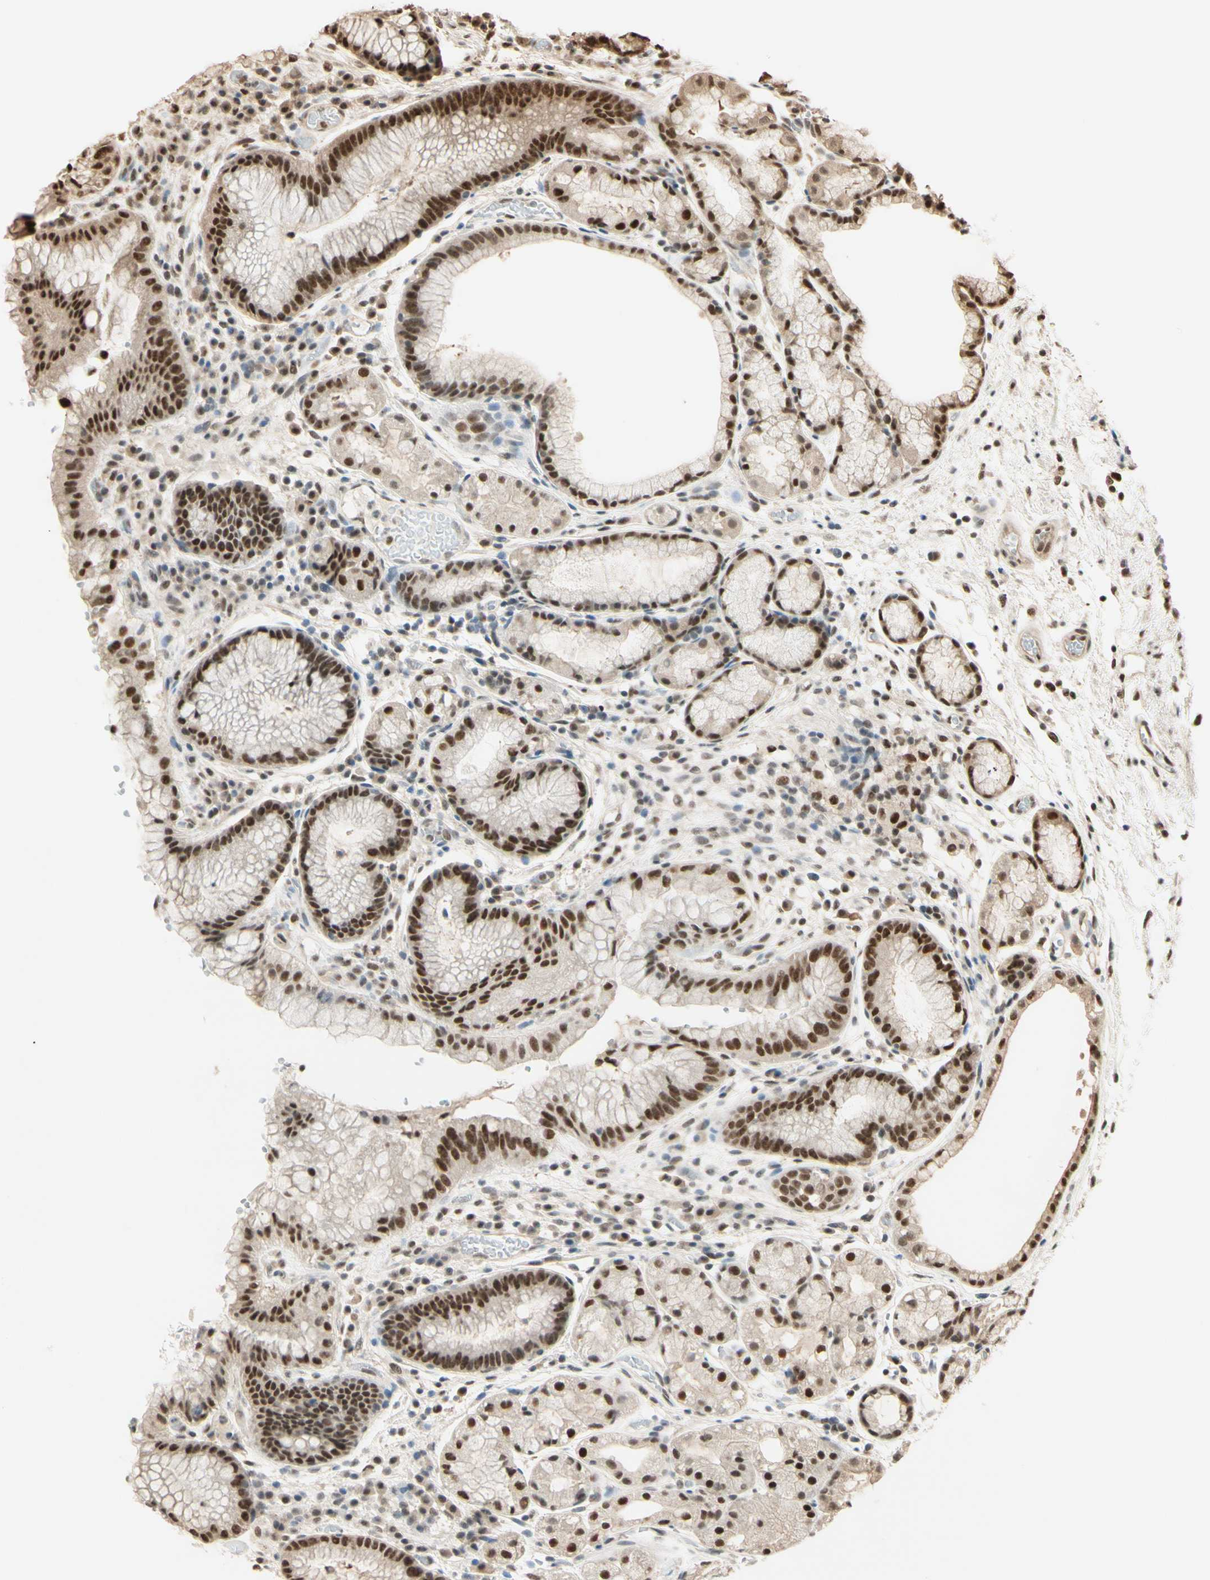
{"staining": {"intensity": "strong", "quantity": "25%-75%", "location": "nuclear"}, "tissue": "stomach", "cell_type": "Glandular cells", "image_type": "normal", "snomed": [{"axis": "morphology", "description": "Normal tissue, NOS"}, {"axis": "topography", "description": "Stomach, upper"}], "caption": "Immunohistochemical staining of normal human stomach shows high levels of strong nuclear expression in about 25%-75% of glandular cells. Nuclei are stained in blue.", "gene": "HSF1", "patient": {"sex": "male", "age": 72}}